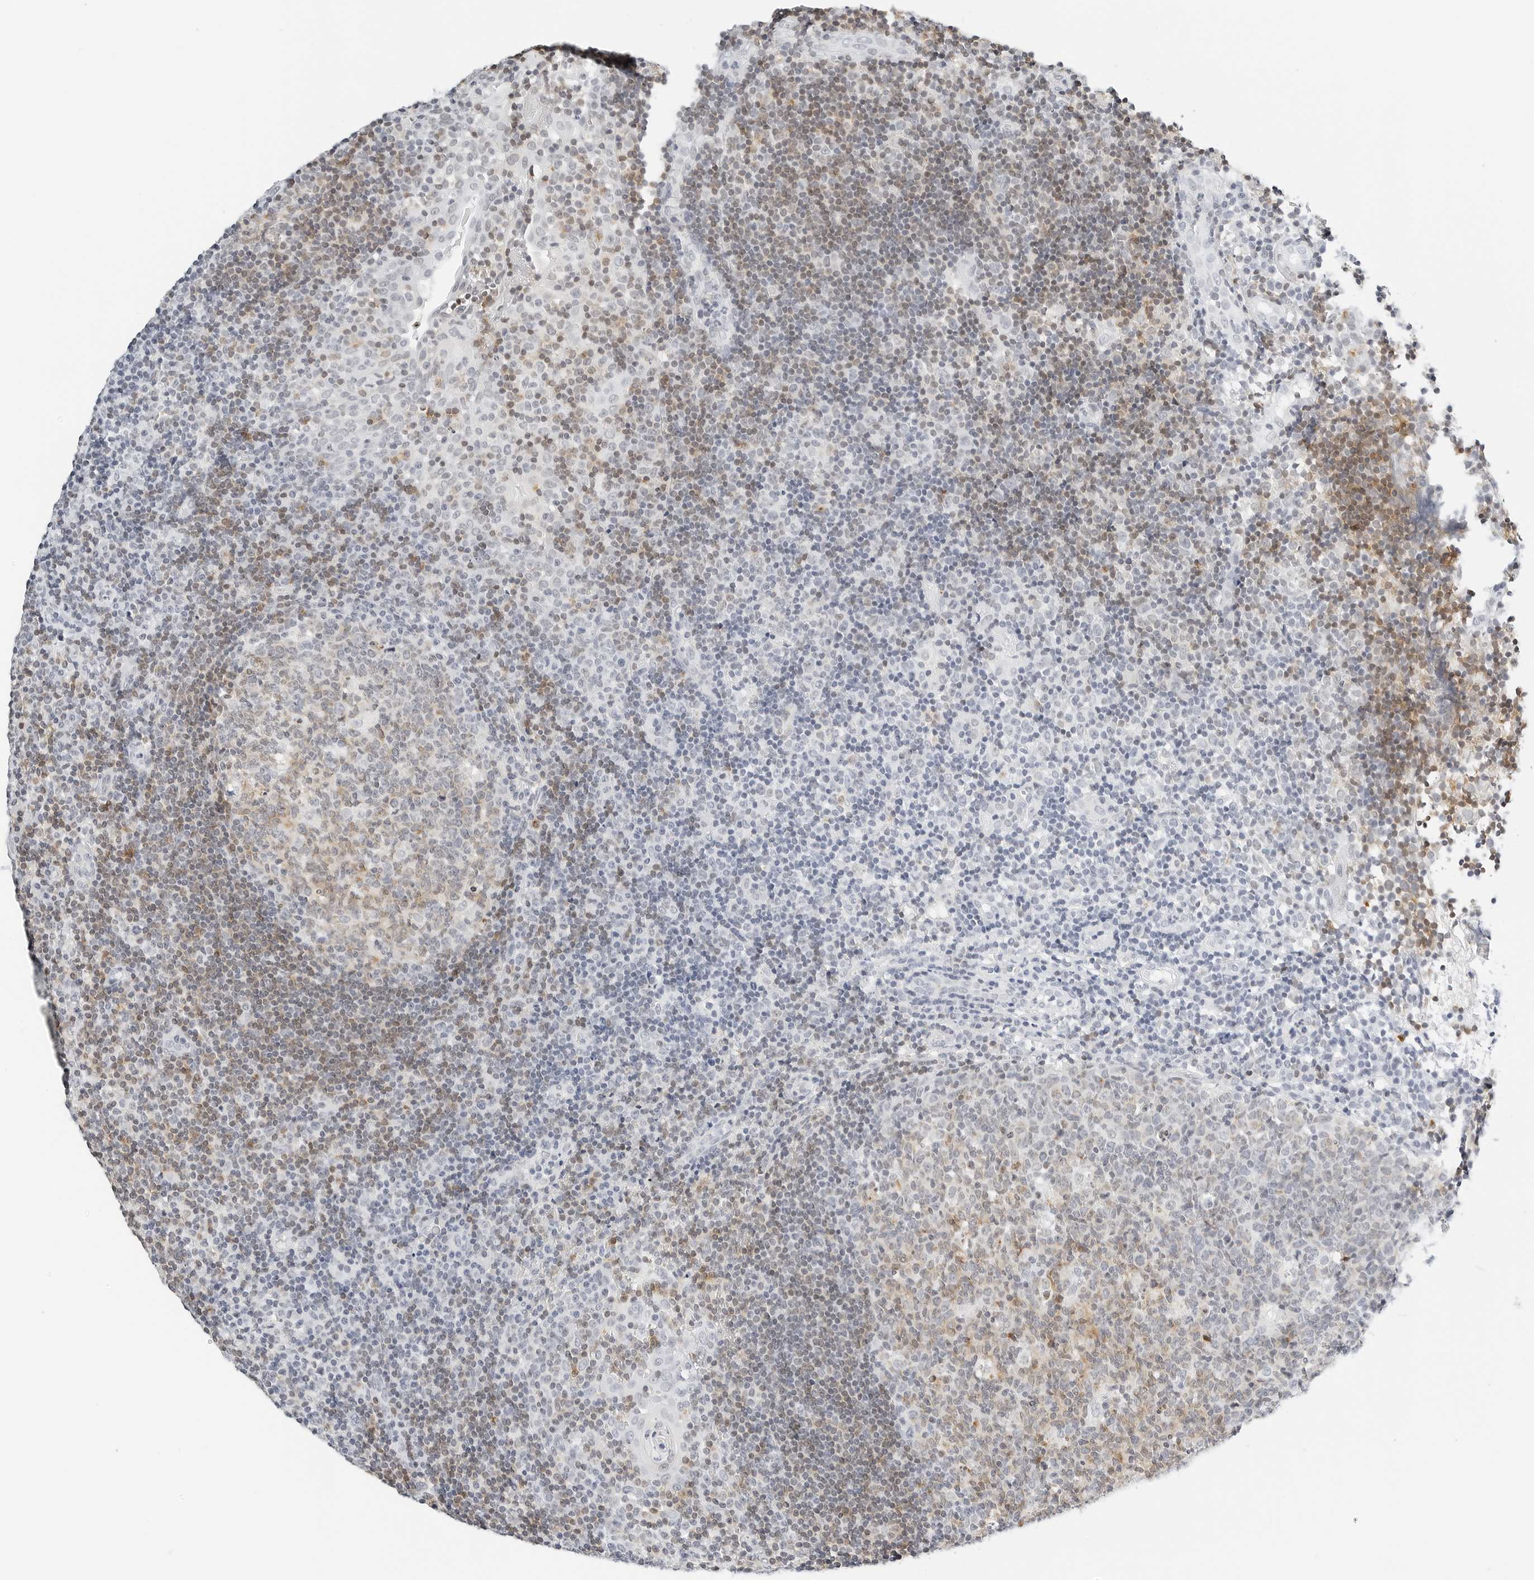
{"staining": {"intensity": "weak", "quantity": "25%-75%", "location": "cytoplasmic/membranous"}, "tissue": "tonsil", "cell_type": "Germinal center cells", "image_type": "normal", "snomed": [{"axis": "morphology", "description": "Normal tissue, NOS"}, {"axis": "topography", "description": "Tonsil"}], "caption": "High-power microscopy captured an IHC micrograph of normal tonsil, revealing weak cytoplasmic/membranous positivity in approximately 25%-75% of germinal center cells.", "gene": "CD22", "patient": {"sex": "female", "age": 40}}